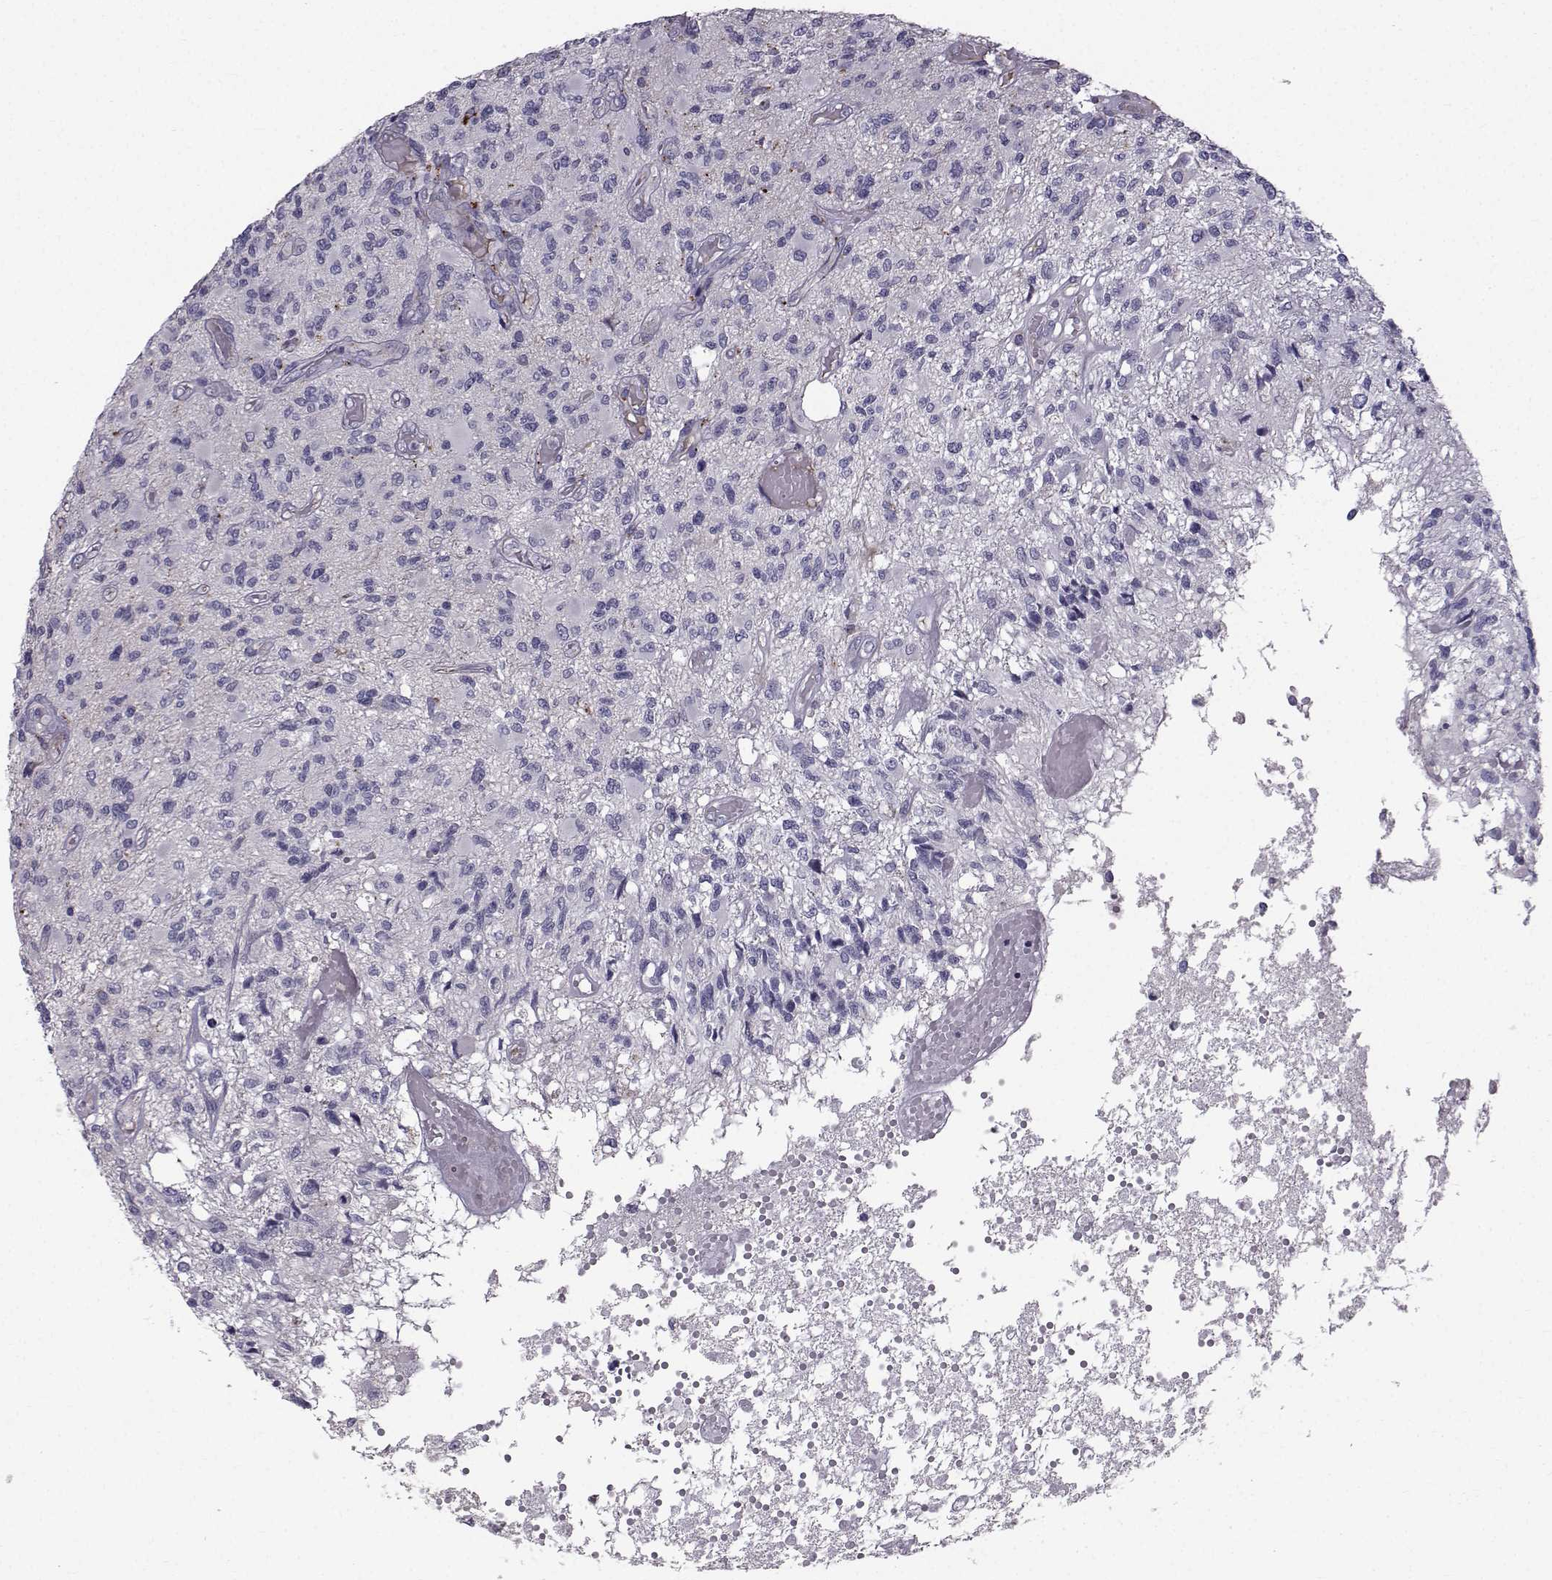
{"staining": {"intensity": "negative", "quantity": "none", "location": "none"}, "tissue": "glioma", "cell_type": "Tumor cells", "image_type": "cancer", "snomed": [{"axis": "morphology", "description": "Glioma, malignant, High grade"}, {"axis": "topography", "description": "Brain"}], "caption": "Malignant high-grade glioma was stained to show a protein in brown. There is no significant staining in tumor cells.", "gene": "CALCR", "patient": {"sex": "female", "age": 63}}